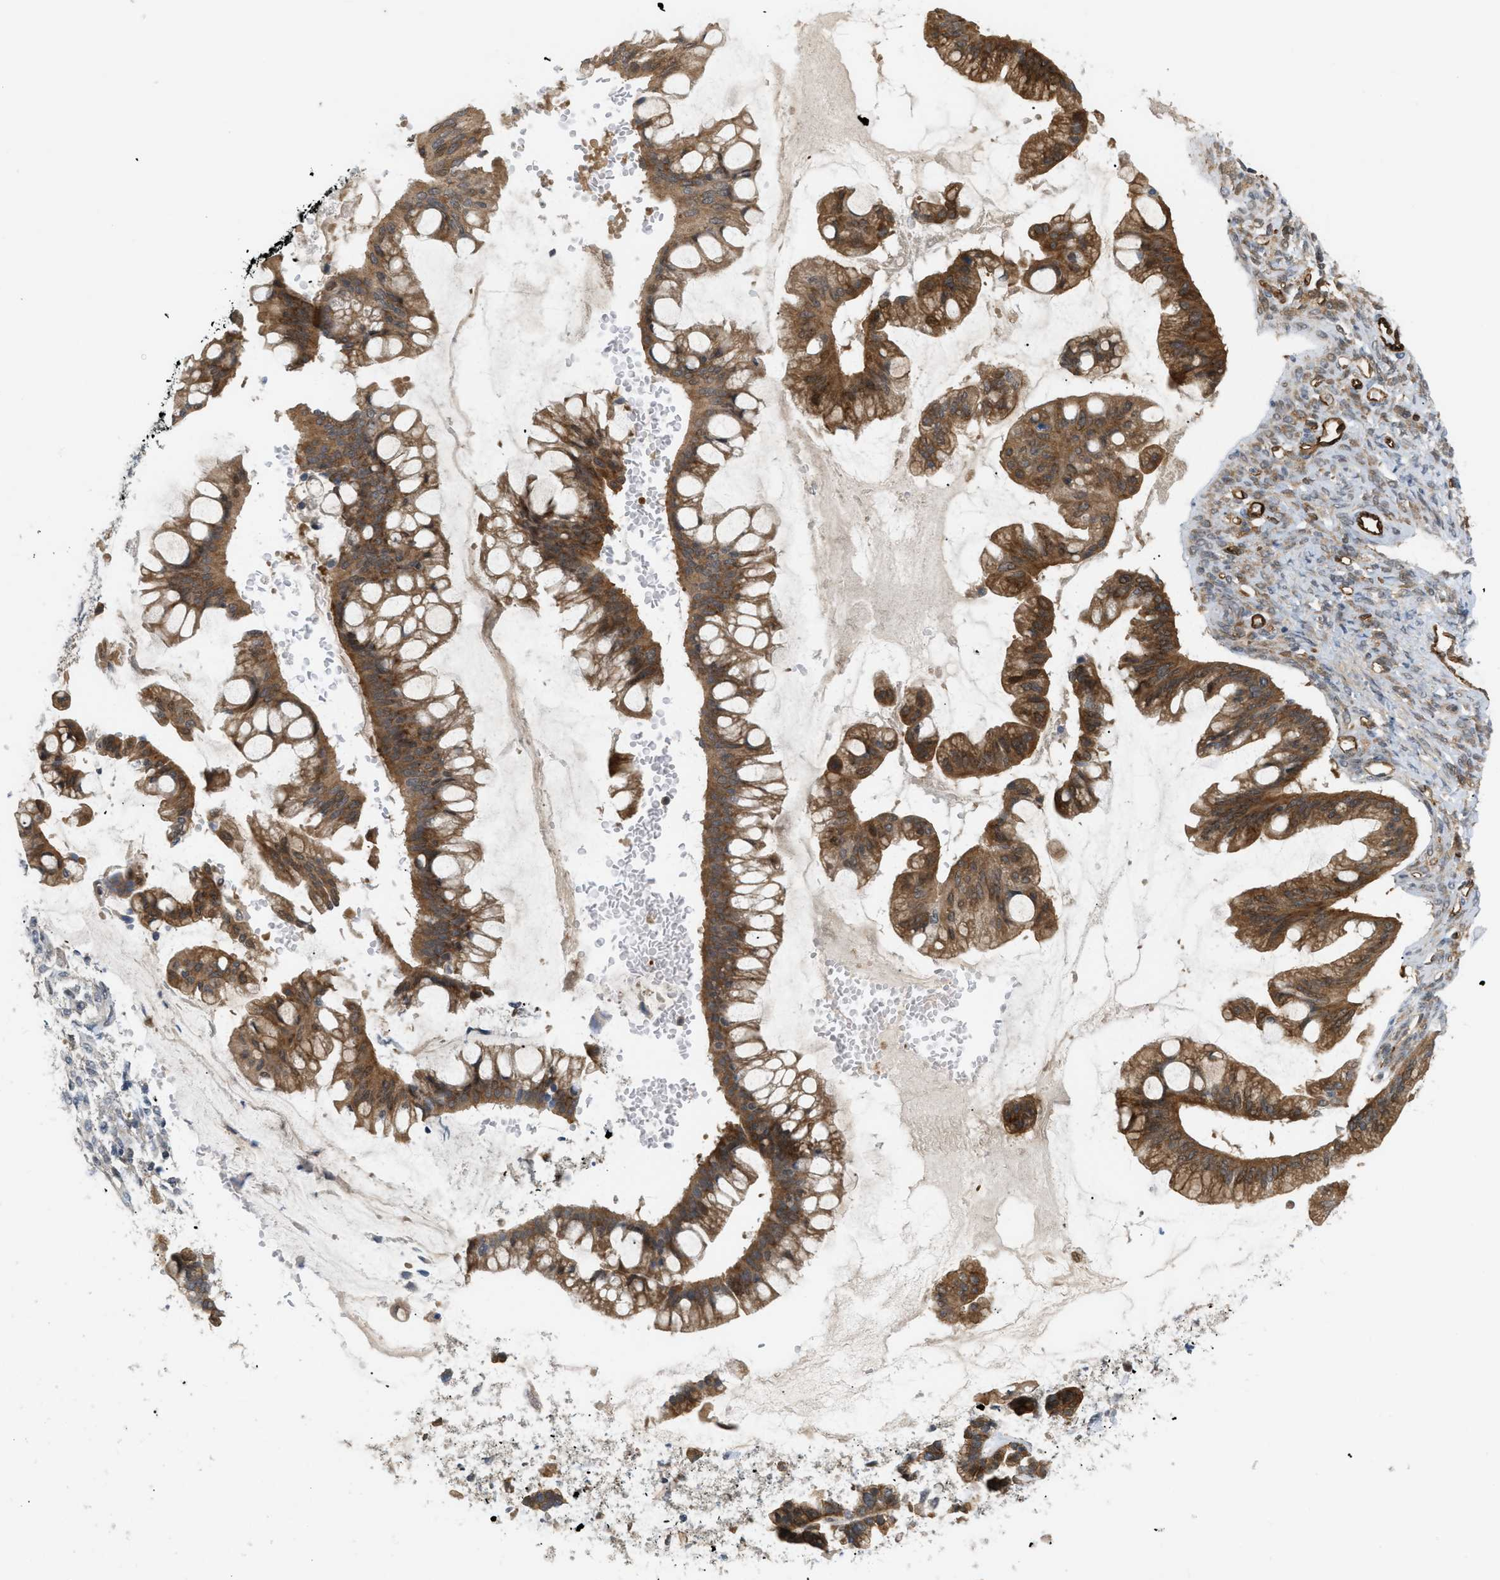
{"staining": {"intensity": "strong", "quantity": ">75%", "location": "cytoplasmic/membranous"}, "tissue": "ovarian cancer", "cell_type": "Tumor cells", "image_type": "cancer", "snomed": [{"axis": "morphology", "description": "Cystadenocarcinoma, mucinous, NOS"}, {"axis": "topography", "description": "Ovary"}], "caption": "DAB immunohistochemical staining of mucinous cystadenocarcinoma (ovarian) demonstrates strong cytoplasmic/membranous protein positivity in about >75% of tumor cells.", "gene": "PALMD", "patient": {"sex": "female", "age": 73}}